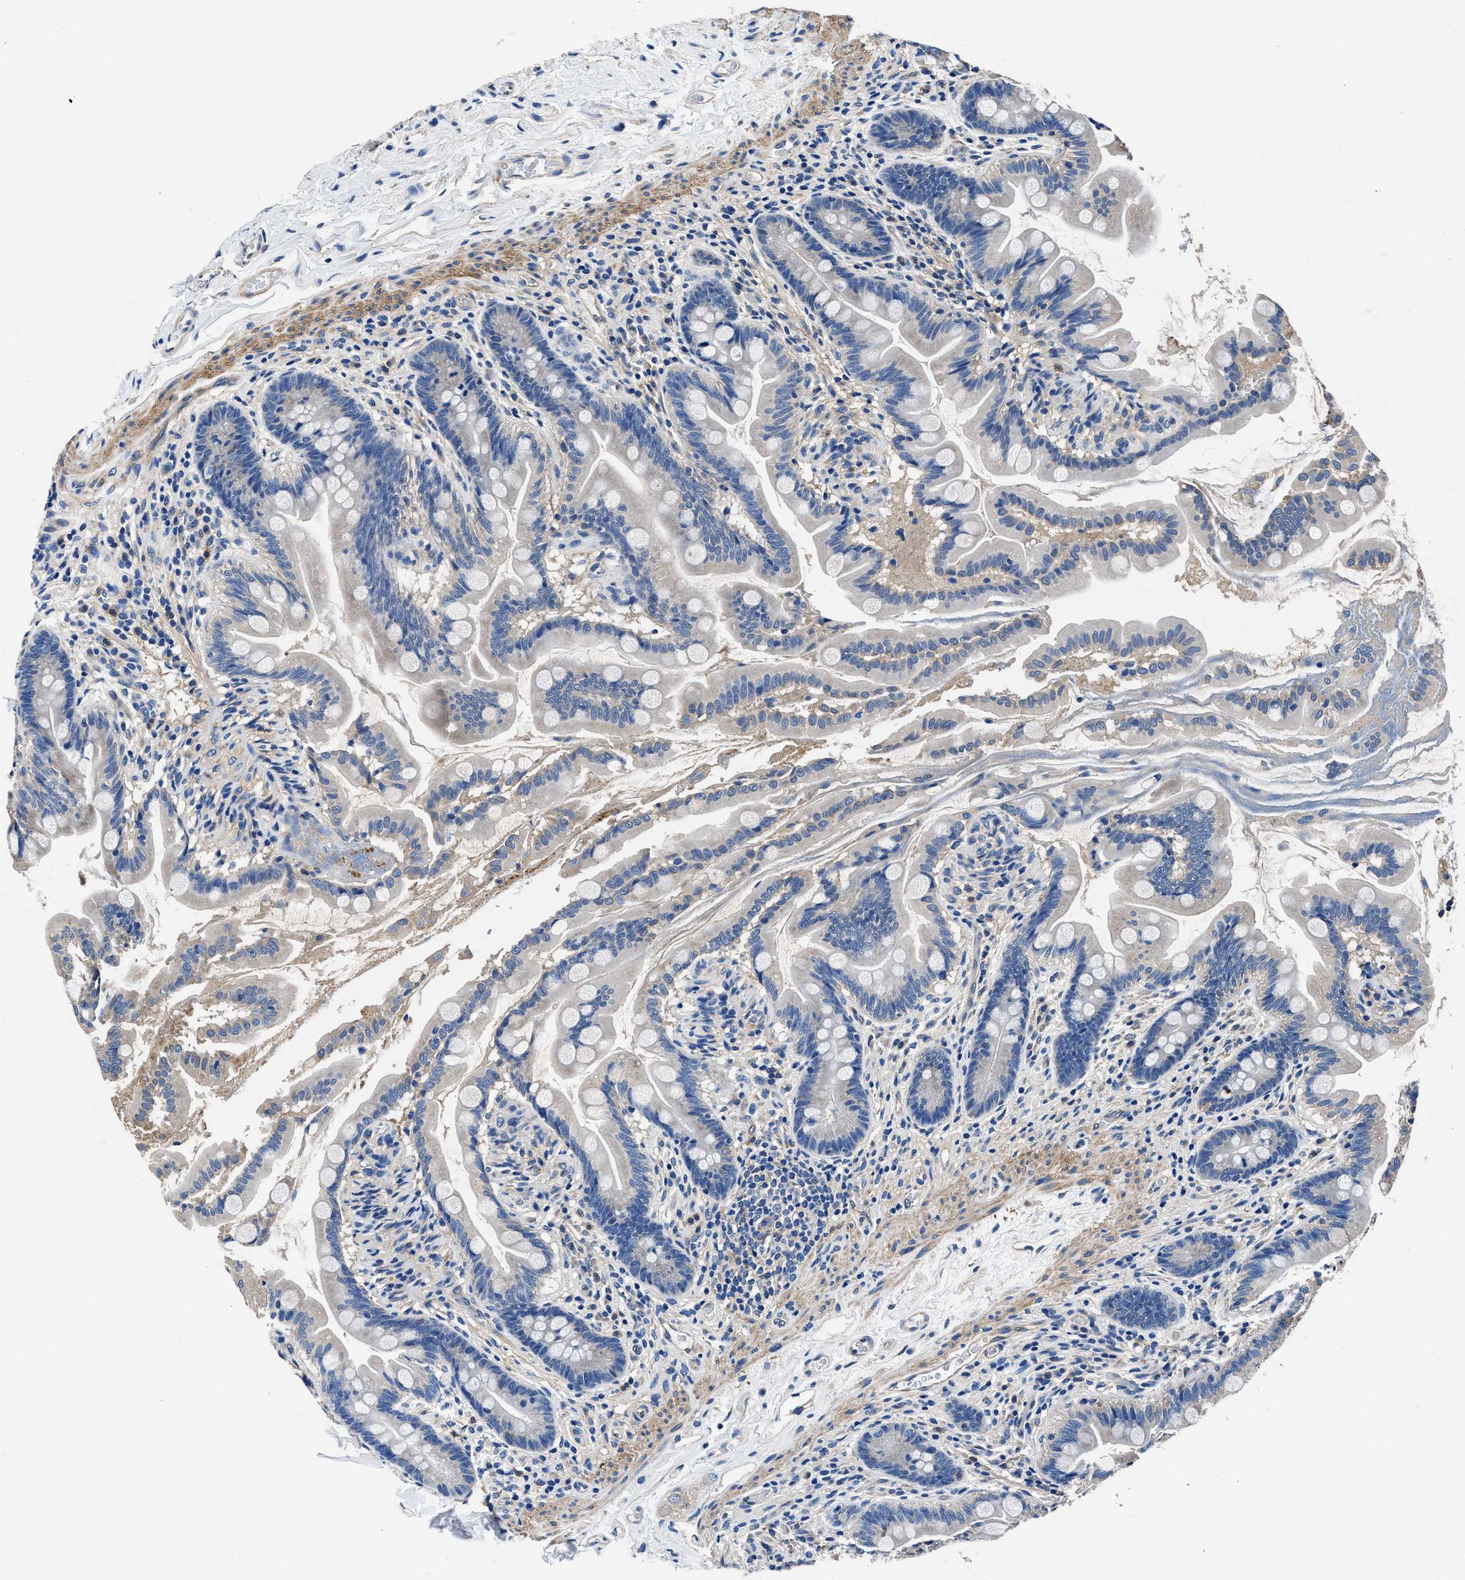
{"staining": {"intensity": "negative", "quantity": "none", "location": "none"}, "tissue": "small intestine", "cell_type": "Glandular cells", "image_type": "normal", "snomed": [{"axis": "morphology", "description": "Normal tissue, NOS"}, {"axis": "topography", "description": "Small intestine"}], "caption": "DAB immunohistochemical staining of normal small intestine shows no significant expression in glandular cells. (DAB (3,3'-diaminobenzidine) IHC with hematoxylin counter stain).", "gene": "NEU1", "patient": {"sex": "female", "age": 56}}